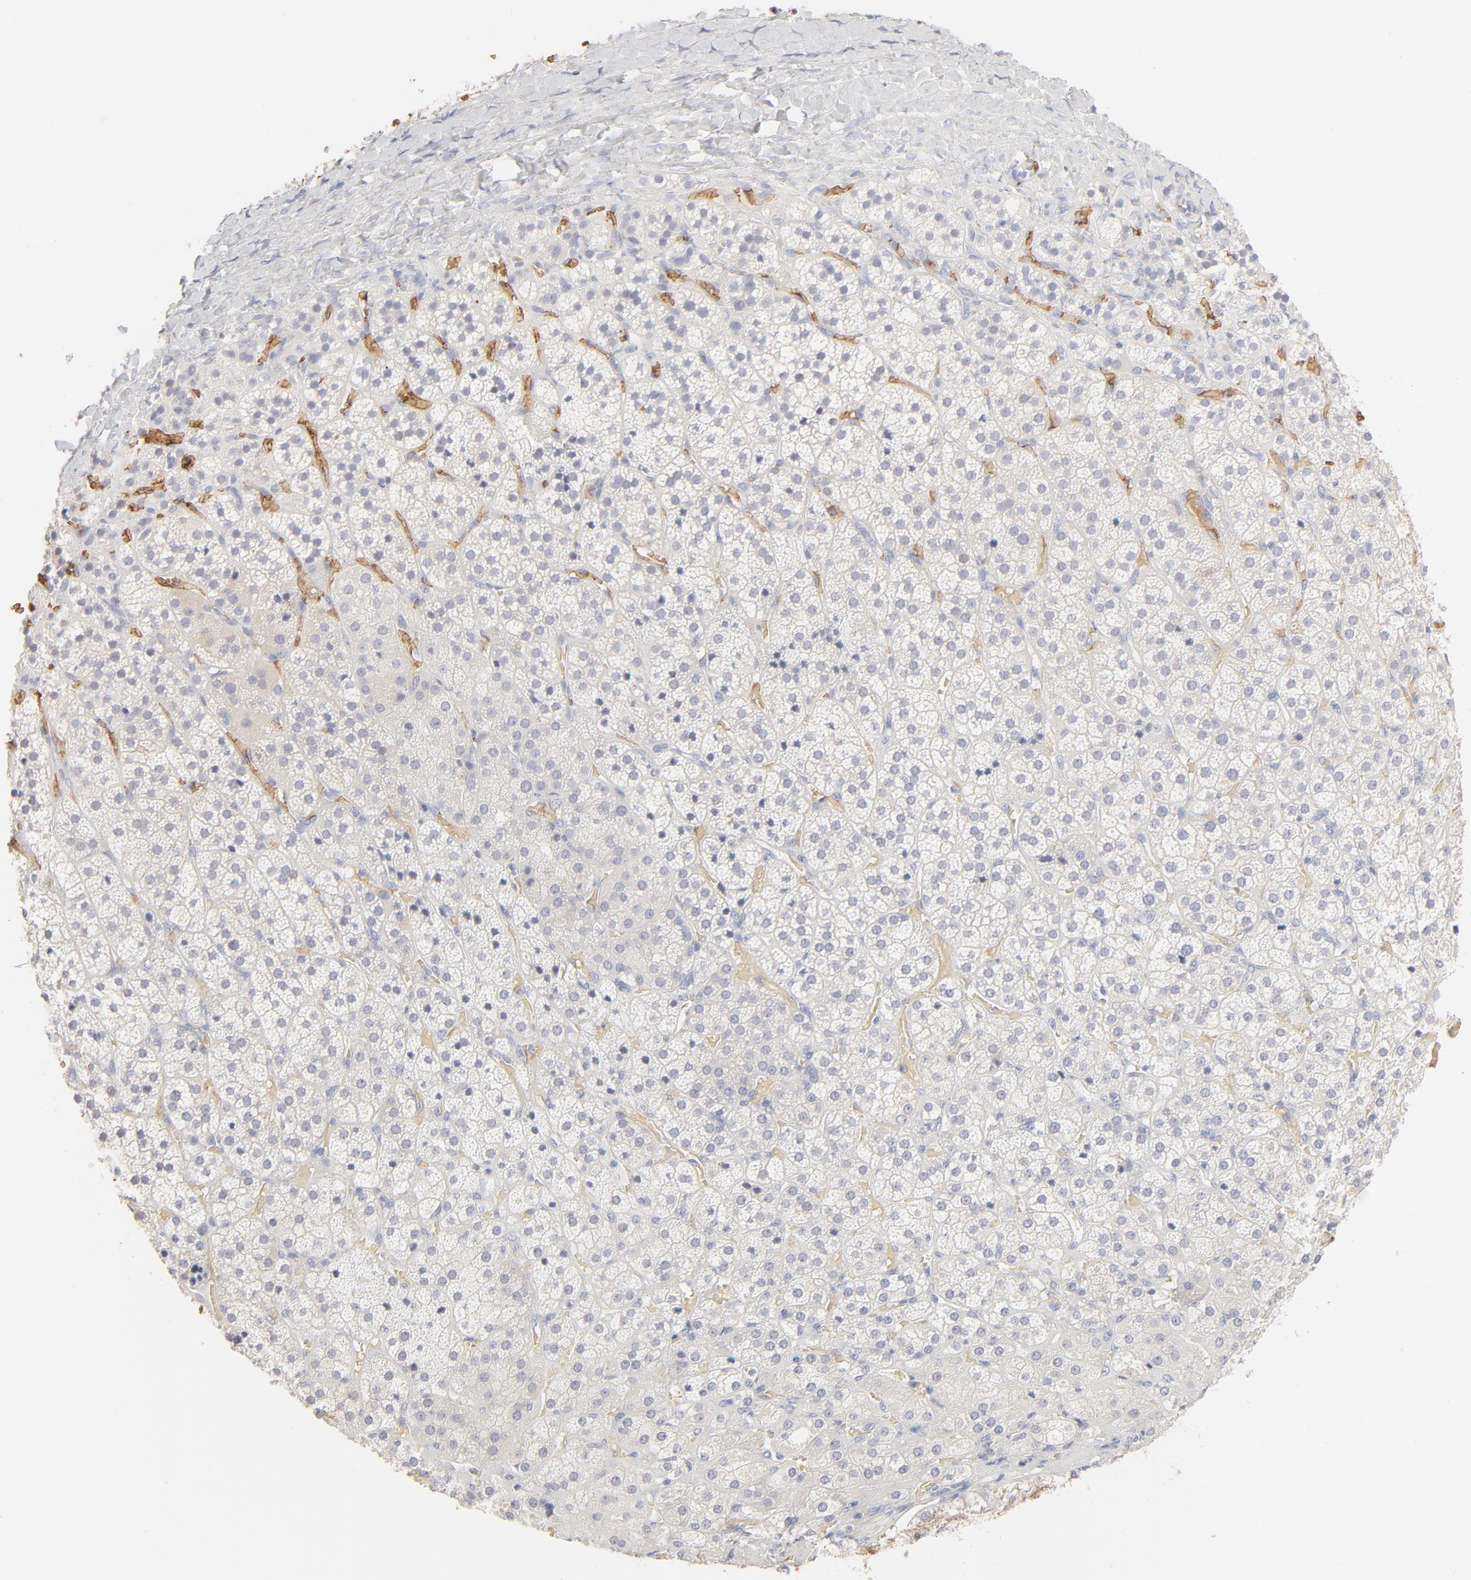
{"staining": {"intensity": "negative", "quantity": "none", "location": "none"}, "tissue": "adrenal gland", "cell_type": "Glandular cells", "image_type": "normal", "snomed": [{"axis": "morphology", "description": "Normal tissue, NOS"}, {"axis": "topography", "description": "Adrenal gland"}], "caption": "The histopathology image shows no significant expression in glandular cells of adrenal gland.", "gene": "SPTB", "patient": {"sex": "female", "age": 71}}